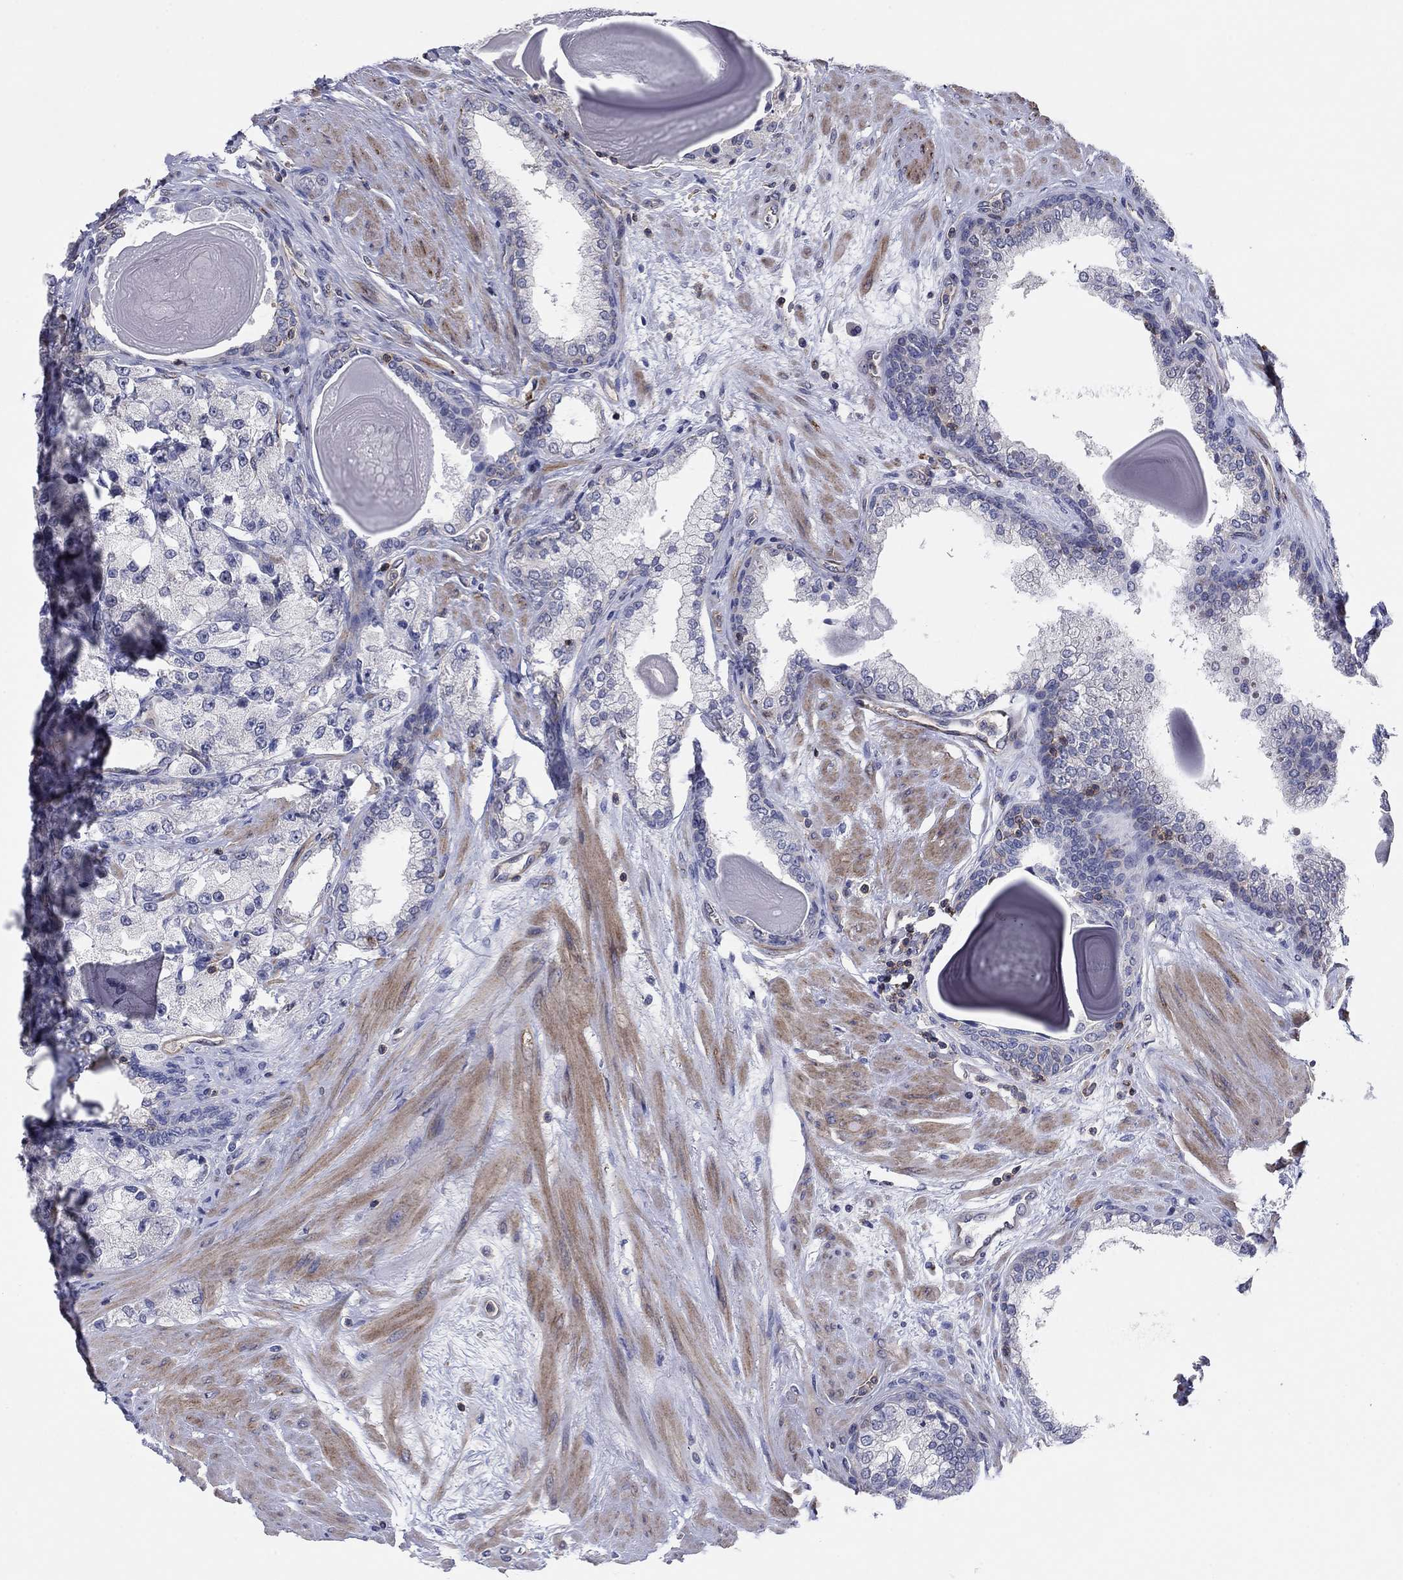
{"staining": {"intensity": "negative", "quantity": "none", "location": "none"}, "tissue": "prostate cancer", "cell_type": "Tumor cells", "image_type": "cancer", "snomed": [{"axis": "morphology", "description": "Adenocarcinoma, NOS"}, {"axis": "topography", "description": "Prostate and seminal vesicle, NOS"}, {"axis": "topography", "description": "Prostate"}], "caption": "This is an immunohistochemistry micrograph of prostate cancer (adenocarcinoma). There is no expression in tumor cells.", "gene": "PSD4", "patient": {"sex": "male", "age": 64}}